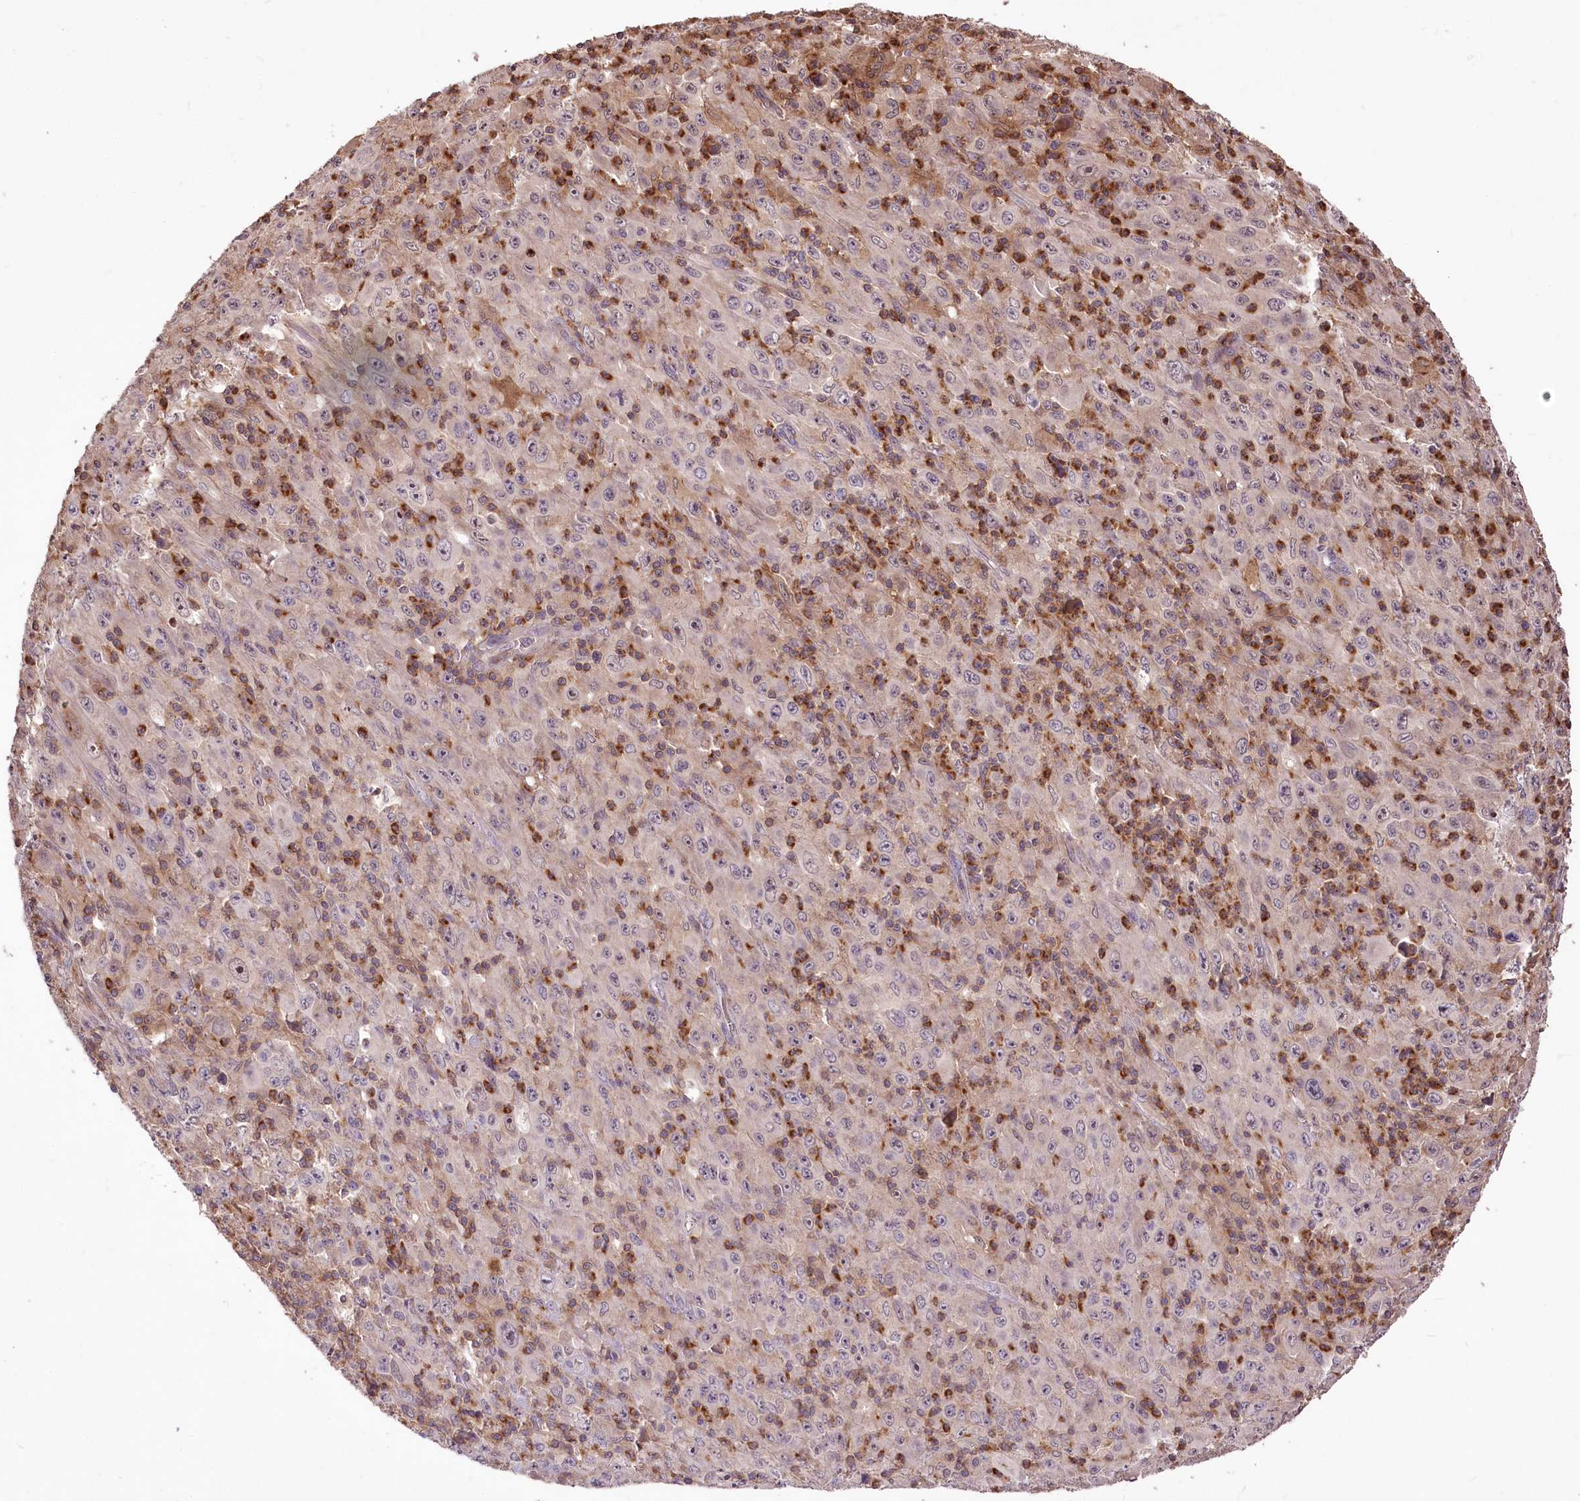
{"staining": {"intensity": "negative", "quantity": "none", "location": "none"}, "tissue": "melanoma", "cell_type": "Tumor cells", "image_type": "cancer", "snomed": [{"axis": "morphology", "description": "Malignant melanoma, Metastatic site"}, {"axis": "topography", "description": "Skin"}], "caption": "Tumor cells are negative for brown protein staining in melanoma.", "gene": "SERGEF", "patient": {"sex": "female", "age": 56}}